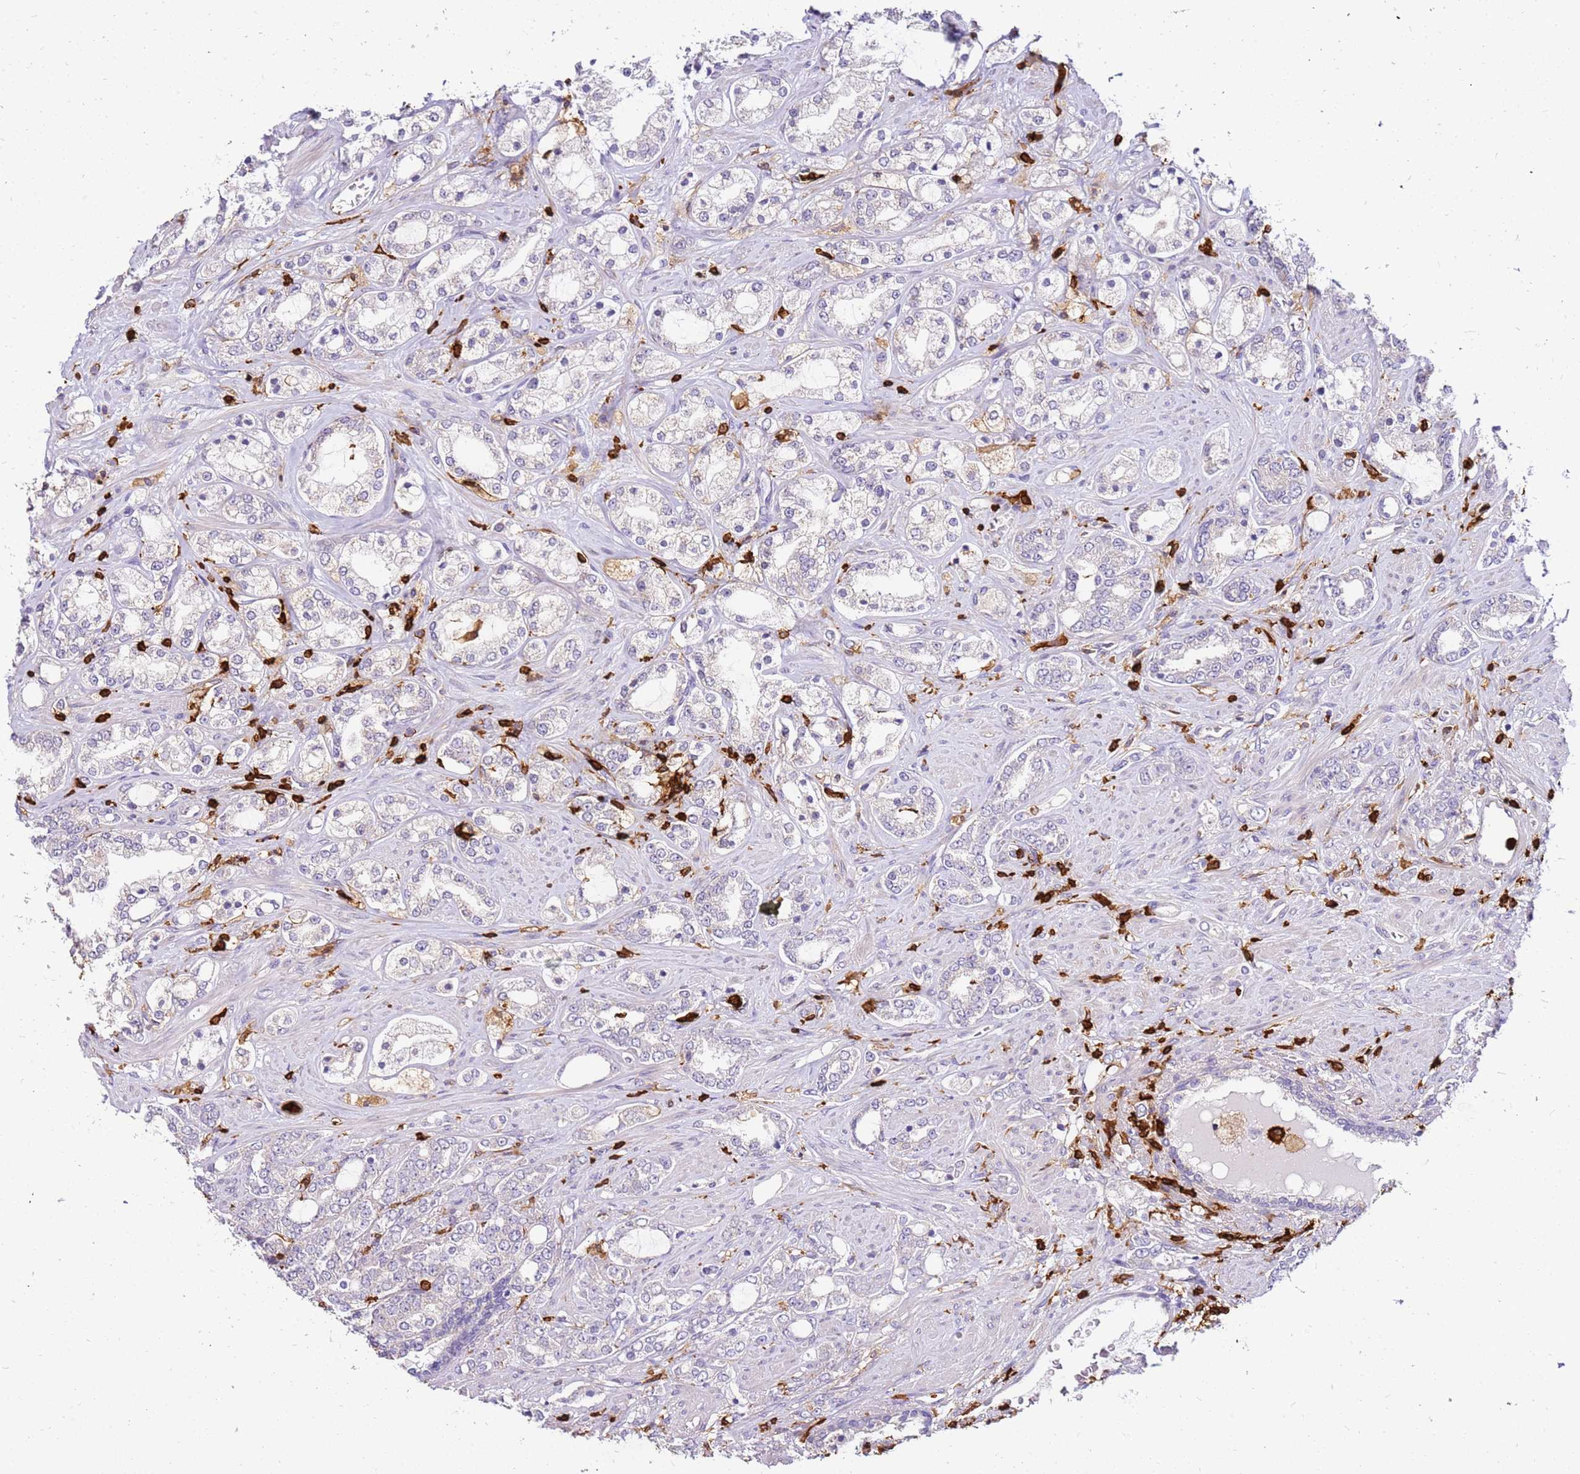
{"staining": {"intensity": "negative", "quantity": "none", "location": "none"}, "tissue": "prostate cancer", "cell_type": "Tumor cells", "image_type": "cancer", "snomed": [{"axis": "morphology", "description": "Adenocarcinoma, High grade"}, {"axis": "topography", "description": "Prostate"}], "caption": "A histopathology image of prostate cancer stained for a protein demonstrates no brown staining in tumor cells.", "gene": "CORO1A", "patient": {"sex": "male", "age": 64}}